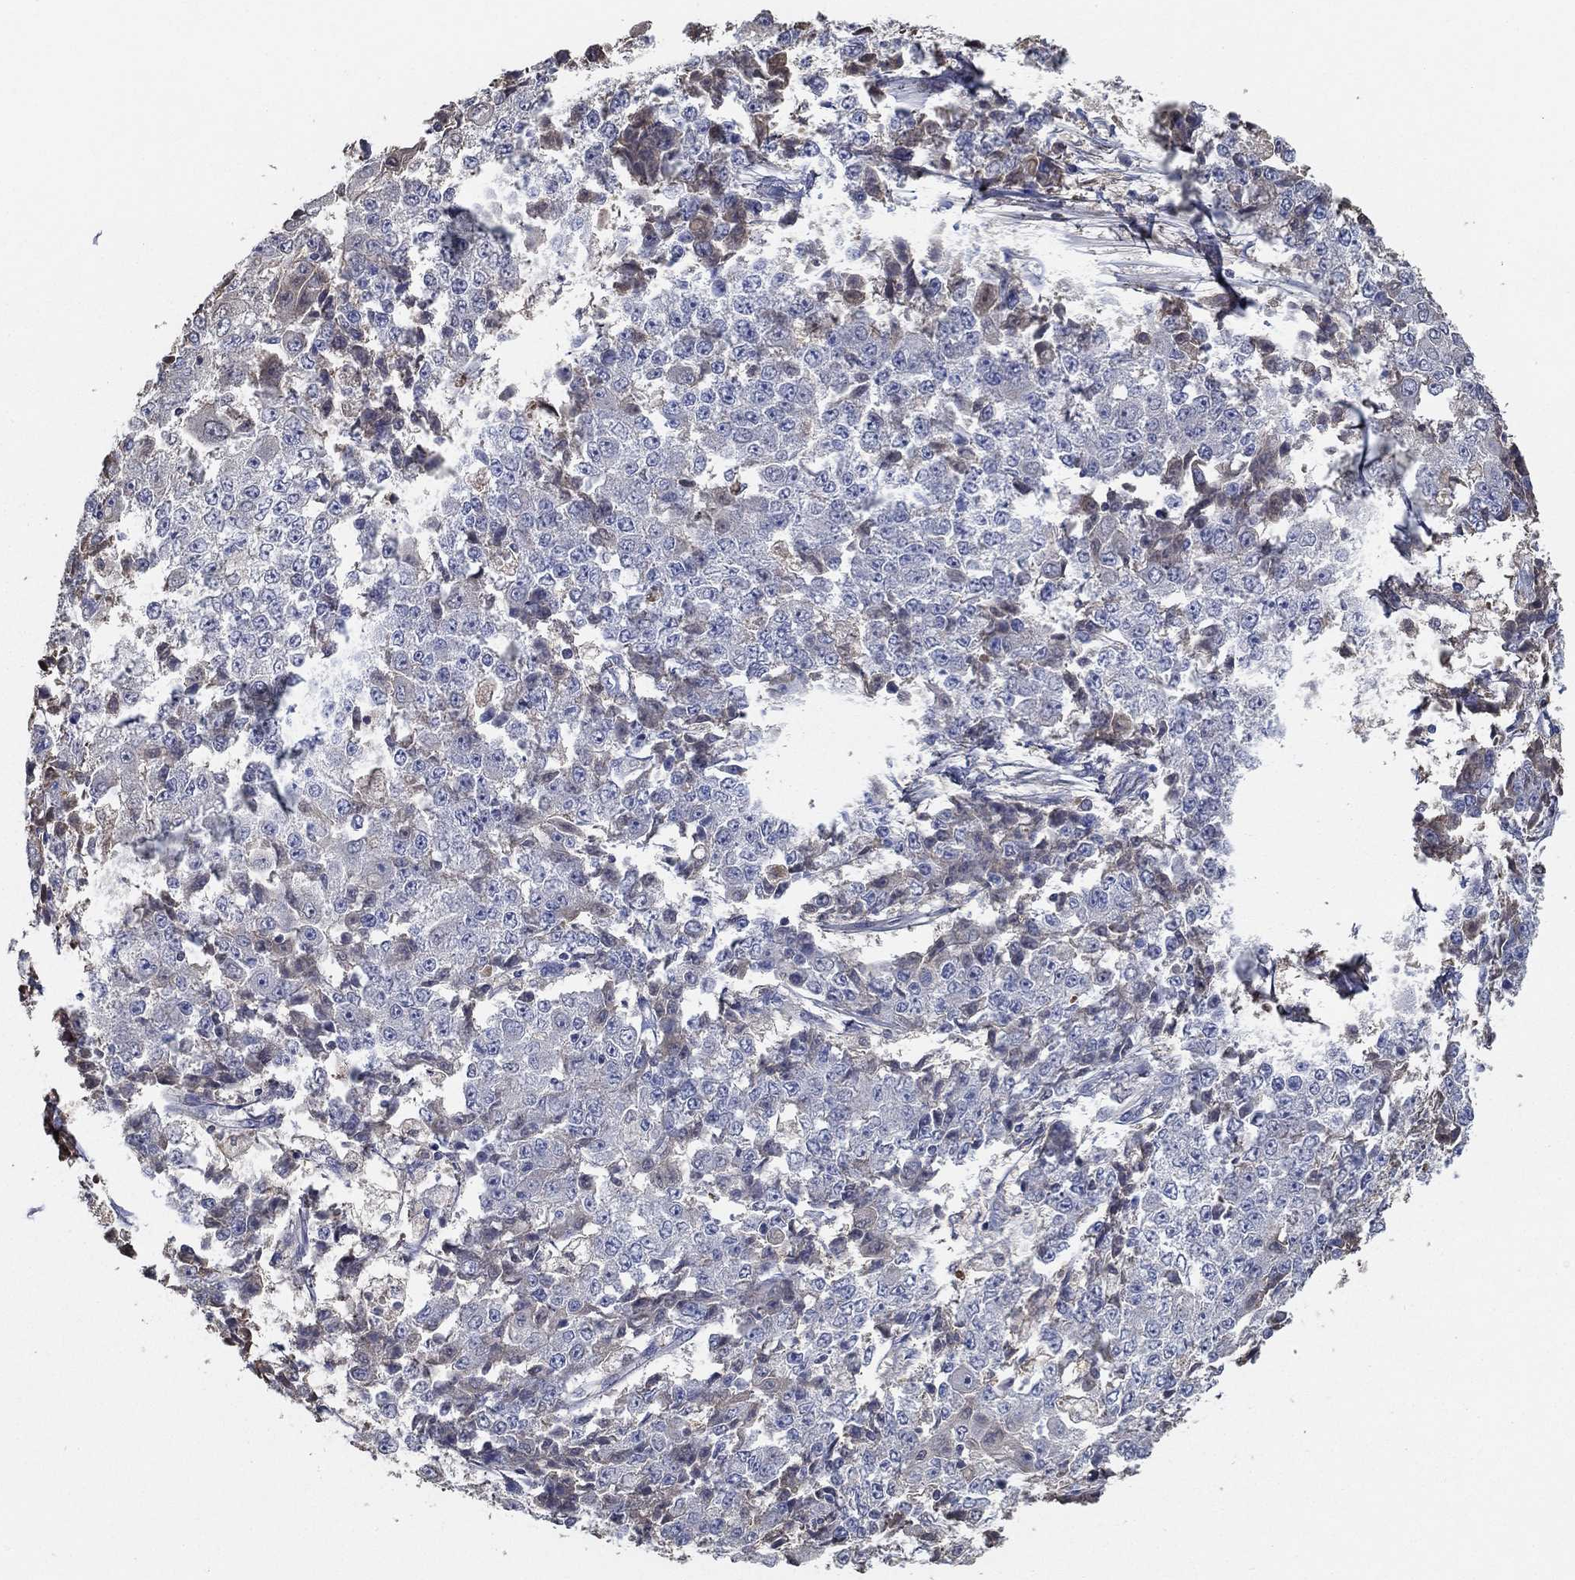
{"staining": {"intensity": "negative", "quantity": "none", "location": "none"}, "tissue": "ovarian cancer", "cell_type": "Tumor cells", "image_type": "cancer", "snomed": [{"axis": "morphology", "description": "Carcinoma, endometroid"}, {"axis": "topography", "description": "Ovary"}], "caption": "The image reveals no staining of tumor cells in endometroid carcinoma (ovarian).", "gene": "IL10", "patient": {"sex": "female", "age": 42}}